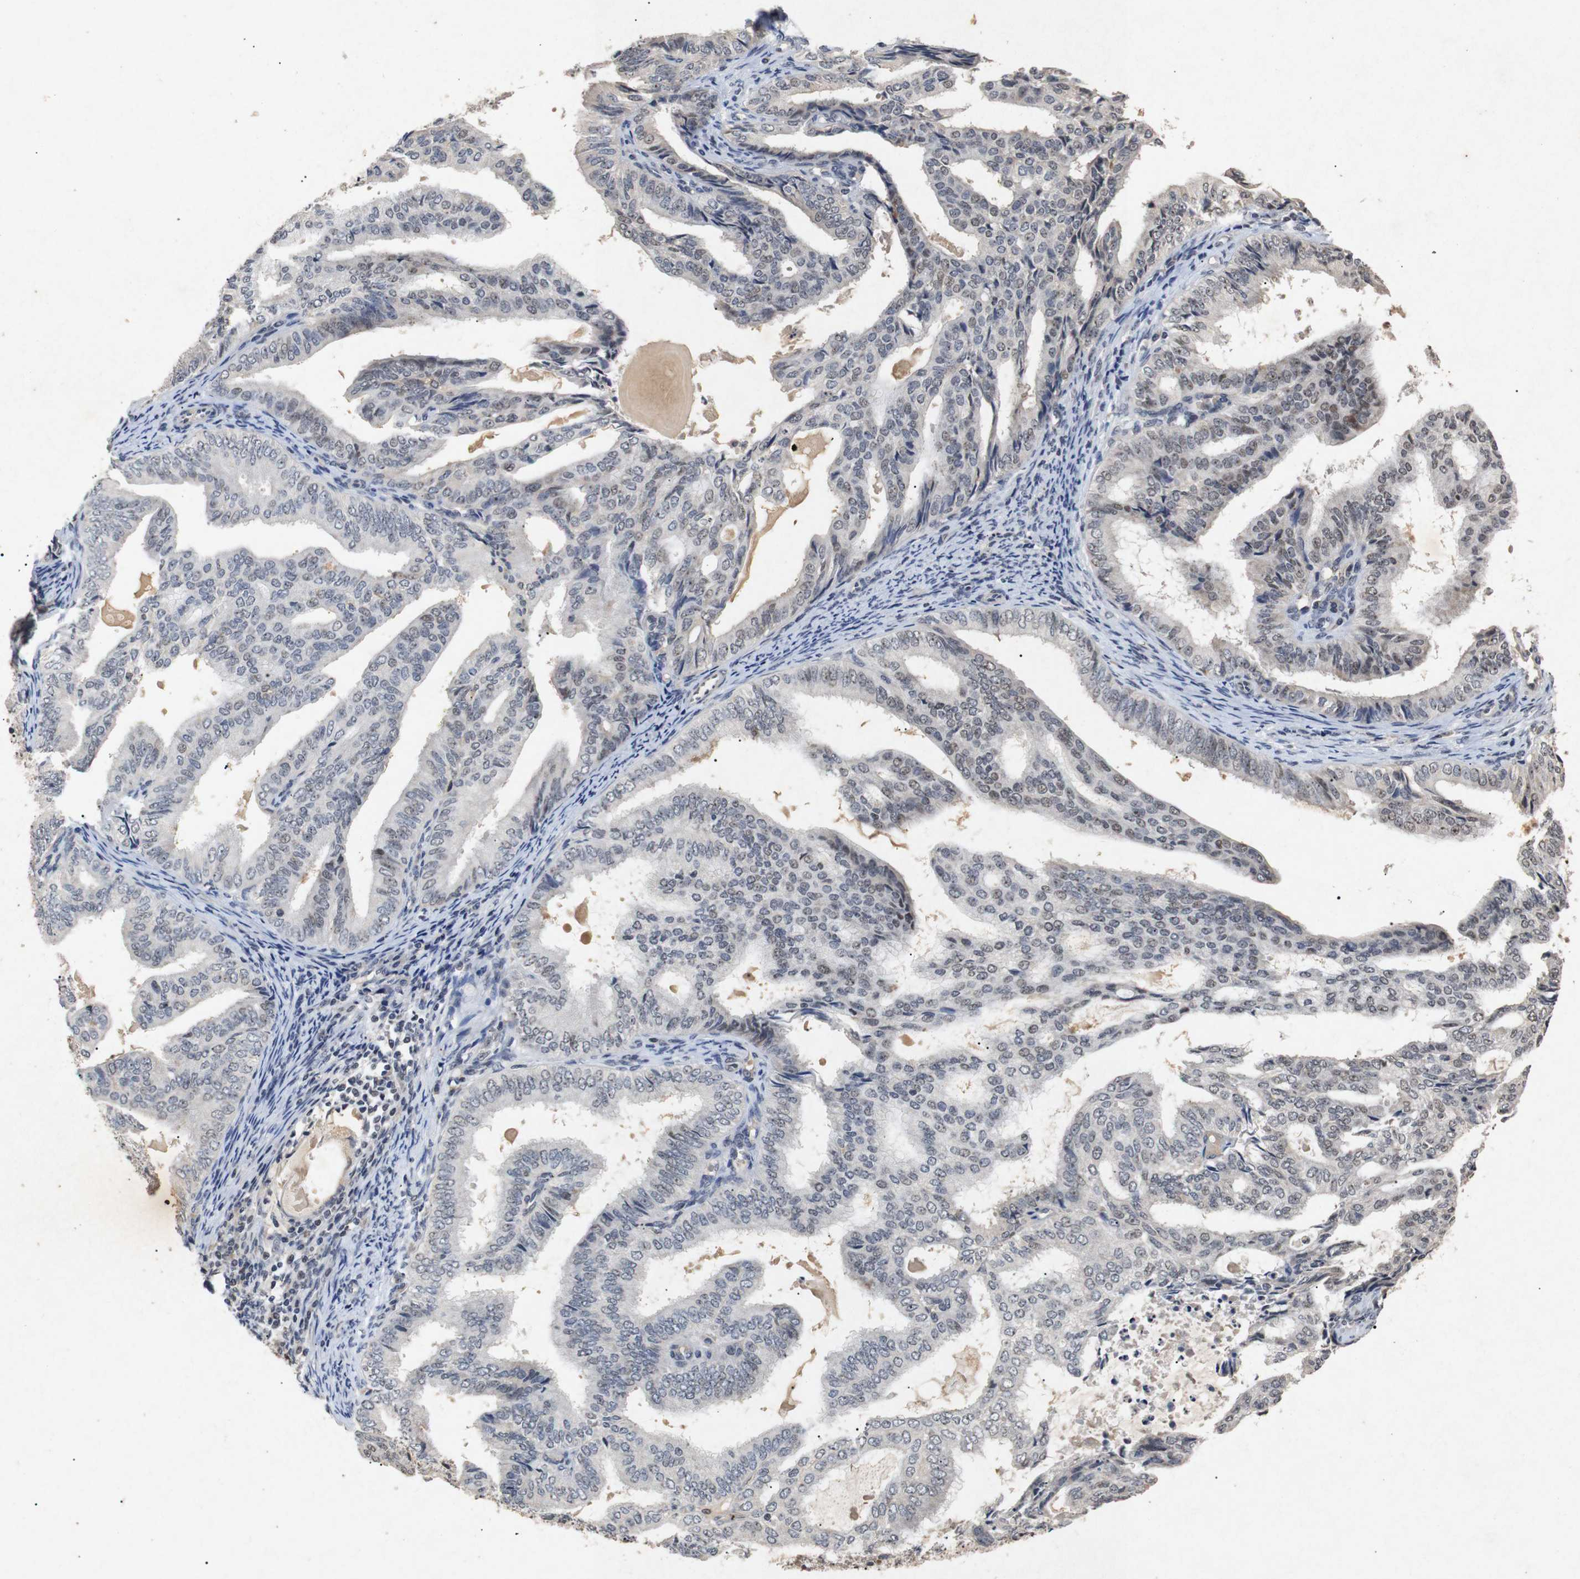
{"staining": {"intensity": "weak", "quantity": "<25%", "location": "nuclear"}, "tissue": "endometrial cancer", "cell_type": "Tumor cells", "image_type": "cancer", "snomed": [{"axis": "morphology", "description": "Adenocarcinoma, NOS"}, {"axis": "topography", "description": "Endometrium"}], "caption": "This is an immunohistochemistry histopathology image of endometrial cancer (adenocarcinoma). There is no expression in tumor cells.", "gene": "PARN", "patient": {"sex": "female", "age": 58}}